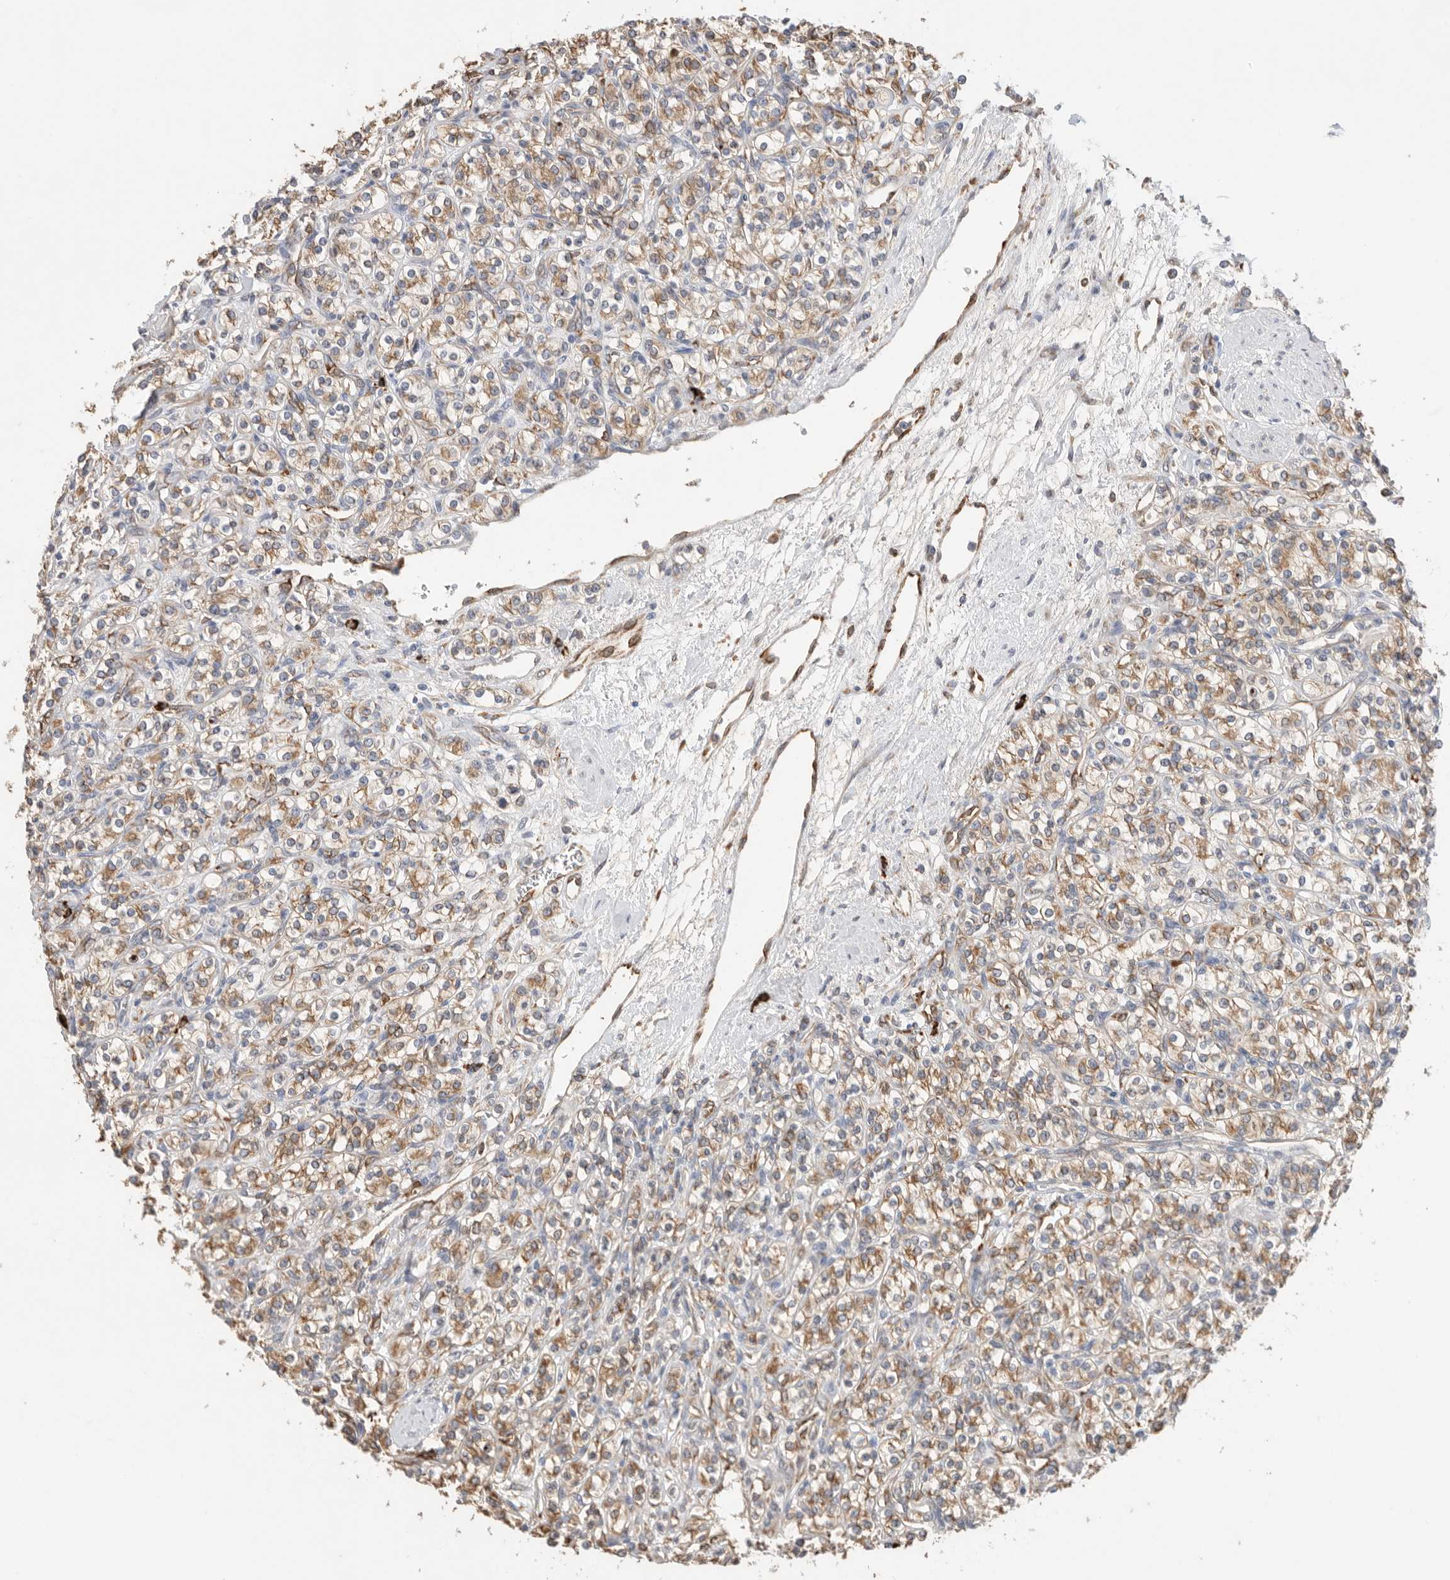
{"staining": {"intensity": "moderate", "quantity": ">75%", "location": "cytoplasmic/membranous"}, "tissue": "renal cancer", "cell_type": "Tumor cells", "image_type": "cancer", "snomed": [{"axis": "morphology", "description": "Adenocarcinoma, NOS"}, {"axis": "topography", "description": "Kidney"}], "caption": "A brown stain shows moderate cytoplasmic/membranous staining of a protein in adenocarcinoma (renal) tumor cells.", "gene": "BLOC1S5", "patient": {"sex": "male", "age": 77}}